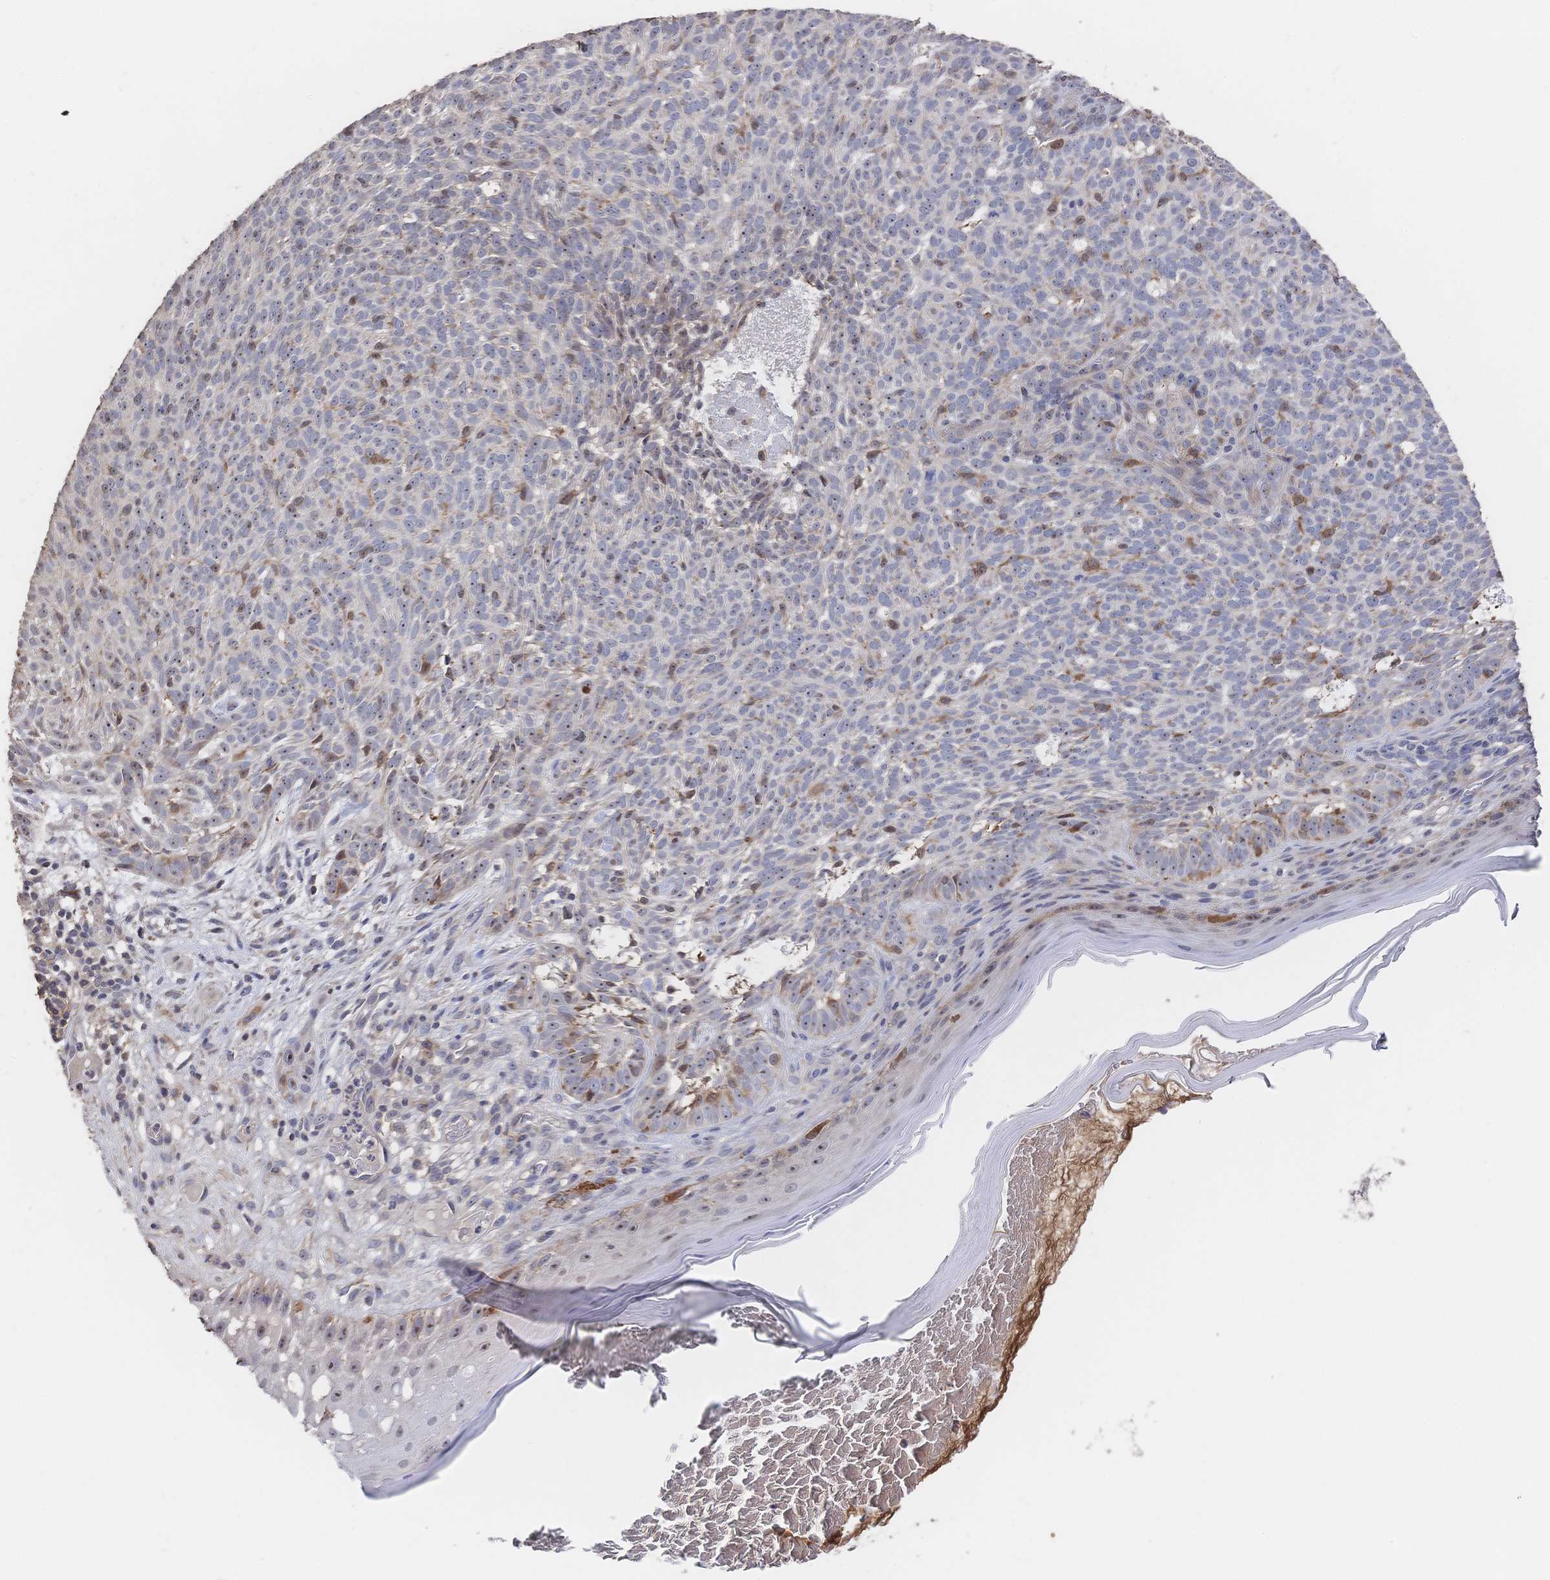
{"staining": {"intensity": "weak", "quantity": "25%-75%", "location": "nuclear"}, "tissue": "skin cancer", "cell_type": "Tumor cells", "image_type": "cancer", "snomed": [{"axis": "morphology", "description": "Basal cell carcinoma"}, {"axis": "topography", "description": "Skin"}], "caption": "Tumor cells demonstrate weak nuclear positivity in approximately 25%-75% of cells in basal cell carcinoma (skin).", "gene": "DNAJA4", "patient": {"sex": "male", "age": 78}}